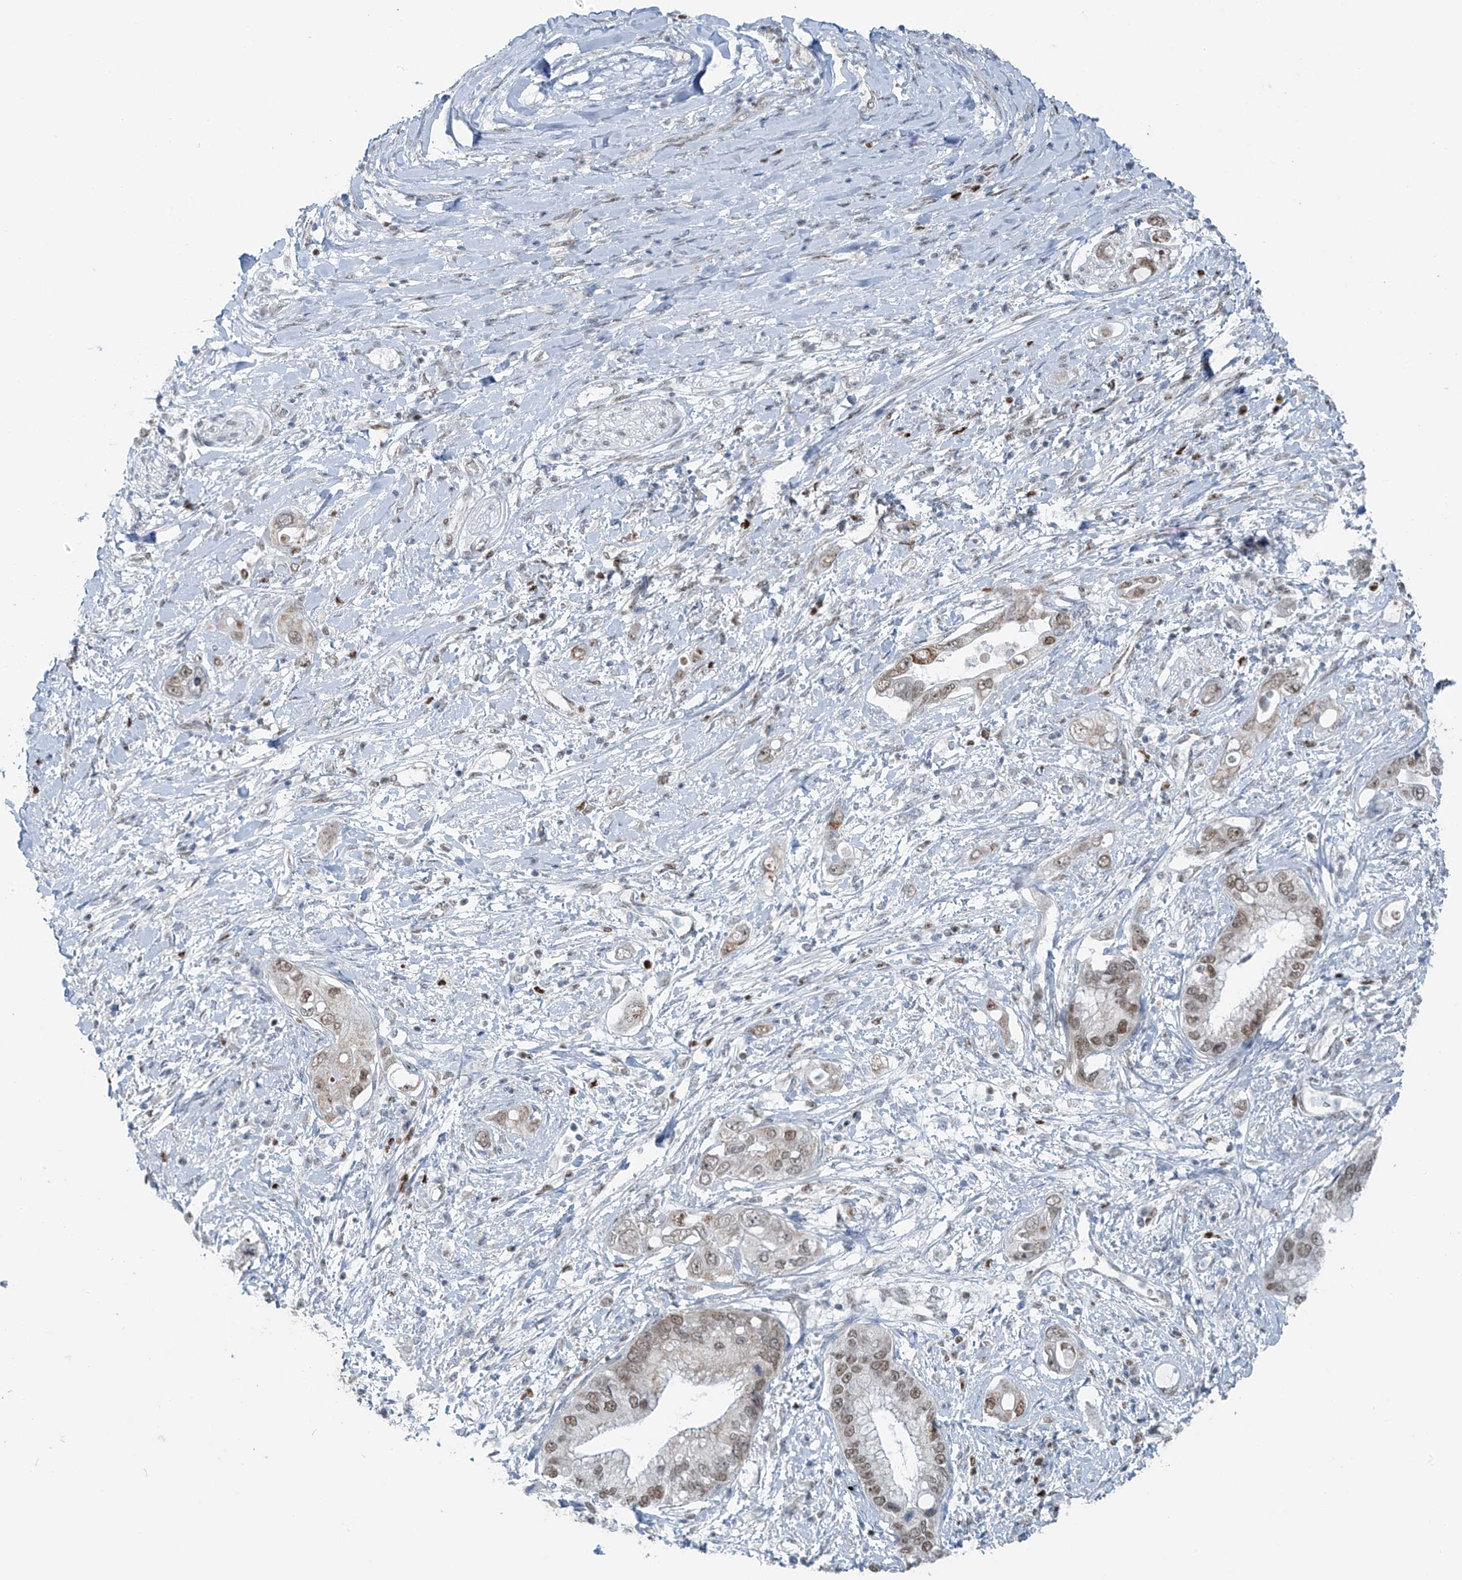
{"staining": {"intensity": "moderate", "quantity": "25%-75%", "location": "nuclear"}, "tissue": "pancreatic cancer", "cell_type": "Tumor cells", "image_type": "cancer", "snomed": [{"axis": "morphology", "description": "Inflammation, NOS"}, {"axis": "morphology", "description": "Adenocarcinoma, NOS"}, {"axis": "topography", "description": "Pancreas"}], "caption": "Human pancreatic cancer stained with a protein marker demonstrates moderate staining in tumor cells.", "gene": "WRNIP1", "patient": {"sex": "female", "age": 56}}